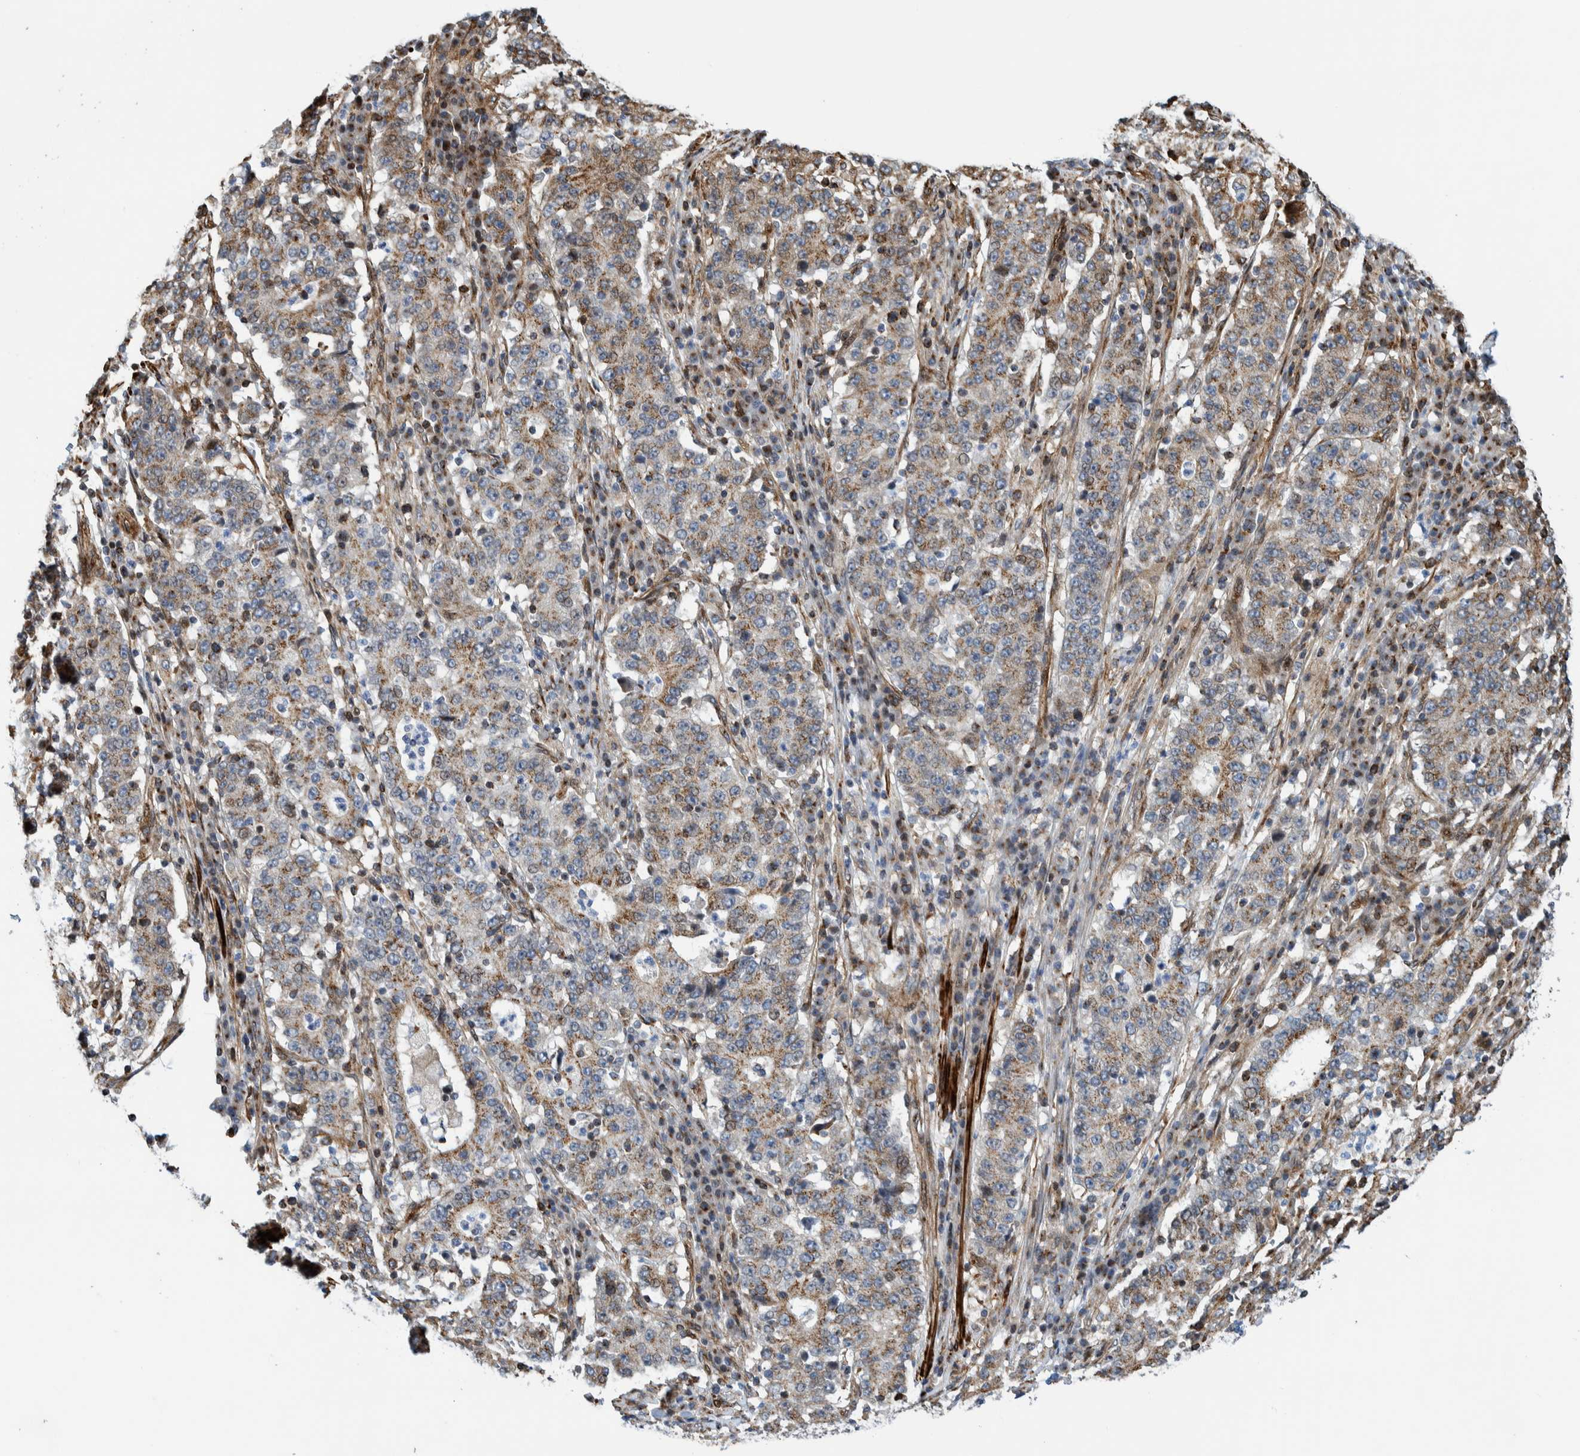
{"staining": {"intensity": "moderate", "quantity": ">75%", "location": "cytoplasmic/membranous"}, "tissue": "stomach cancer", "cell_type": "Tumor cells", "image_type": "cancer", "snomed": [{"axis": "morphology", "description": "Adenocarcinoma, NOS"}, {"axis": "topography", "description": "Stomach"}], "caption": "About >75% of tumor cells in human stomach cancer (adenocarcinoma) exhibit moderate cytoplasmic/membranous protein expression as visualized by brown immunohistochemical staining.", "gene": "CCDC57", "patient": {"sex": "male", "age": 59}}